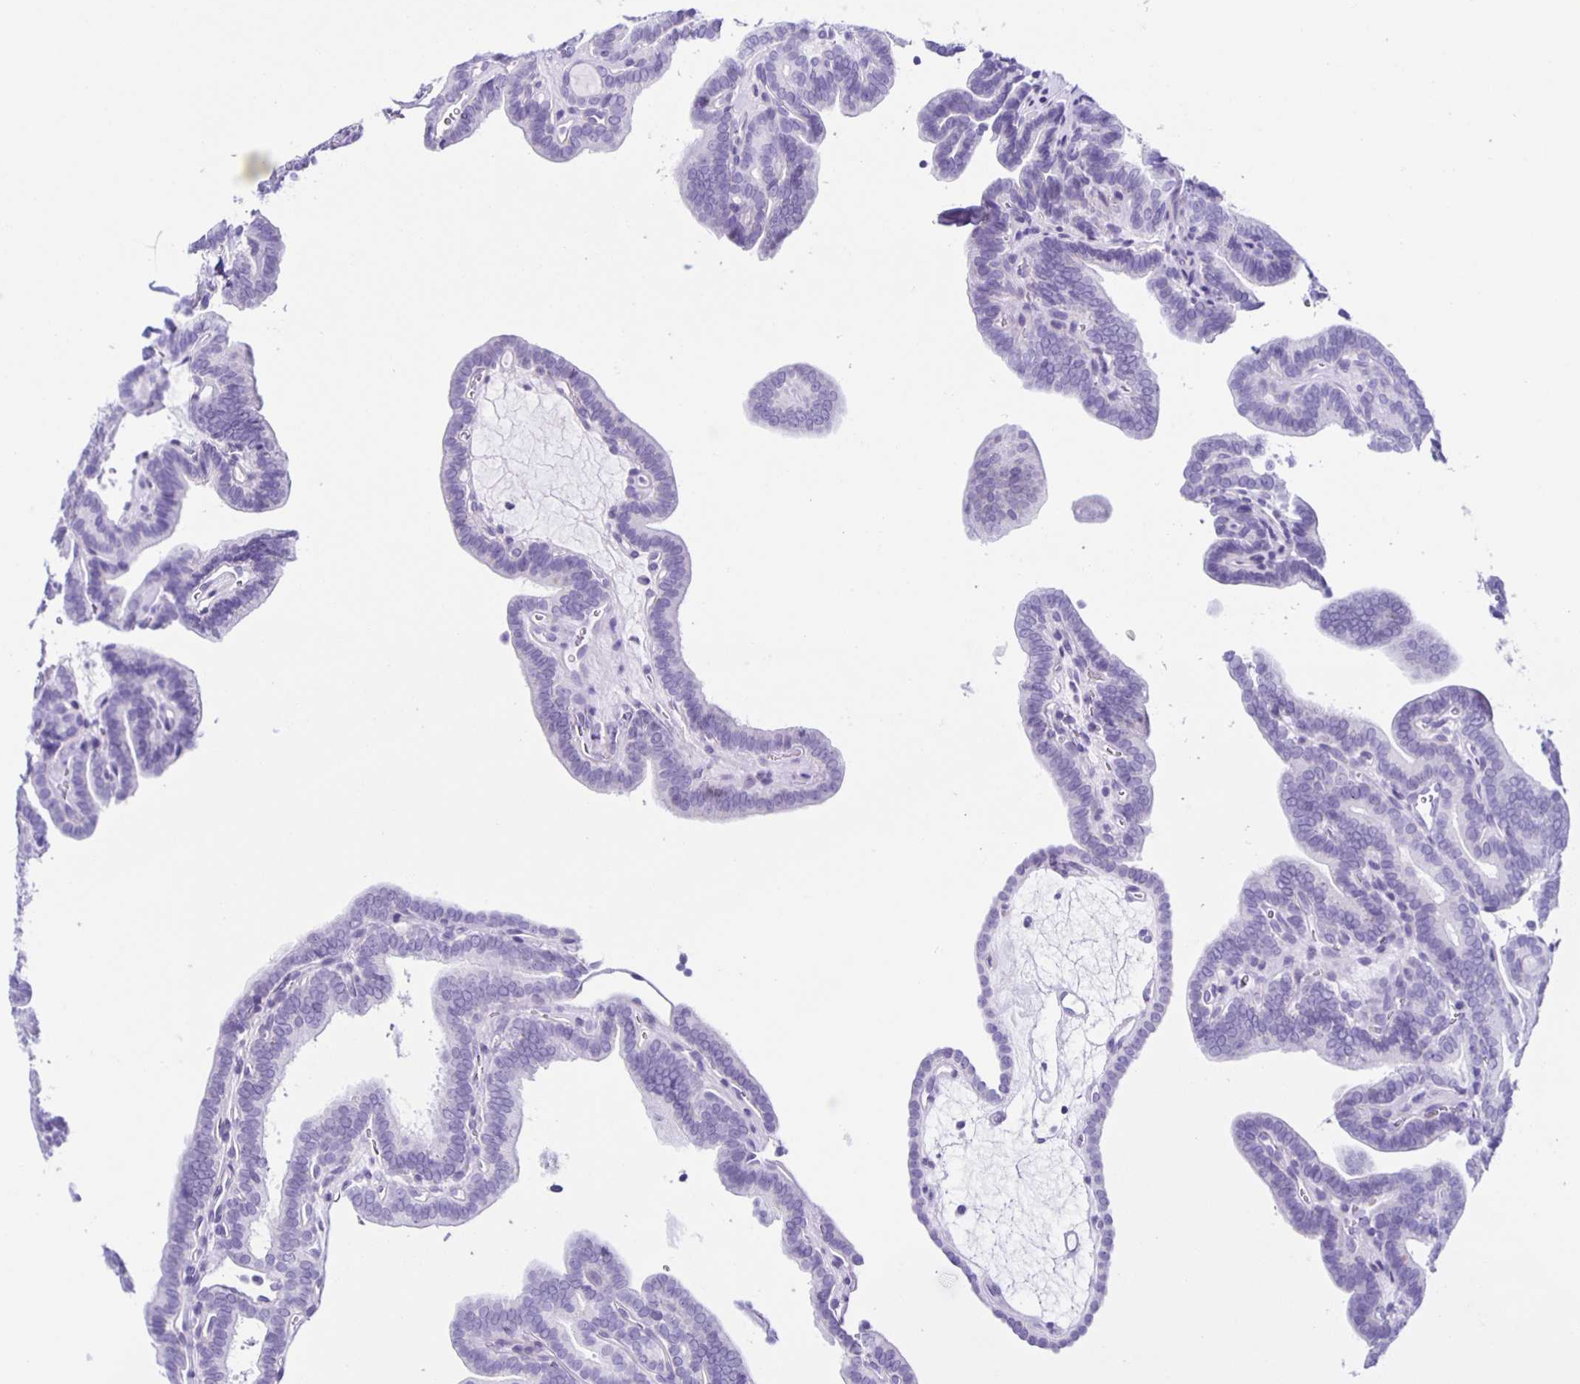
{"staining": {"intensity": "negative", "quantity": "none", "location": "none"}, "tissue": "thyroid cancer", "cell_type": "Tumor cells", "image_type": "cancer", "snomed": [{"axis": "morphology", "description": "Papillary adenocarcinoma, NOS"}, {"axis": "topography", "description": "Thyroid gland"}], "caption": "IHC photomicrograph of thyroid papillary adenocarcinoma stained for a protein (brown), which reveals no positivity in tumor cells.", "gene": "AQP6", "patient": {"sex": "female", "age": 21}}